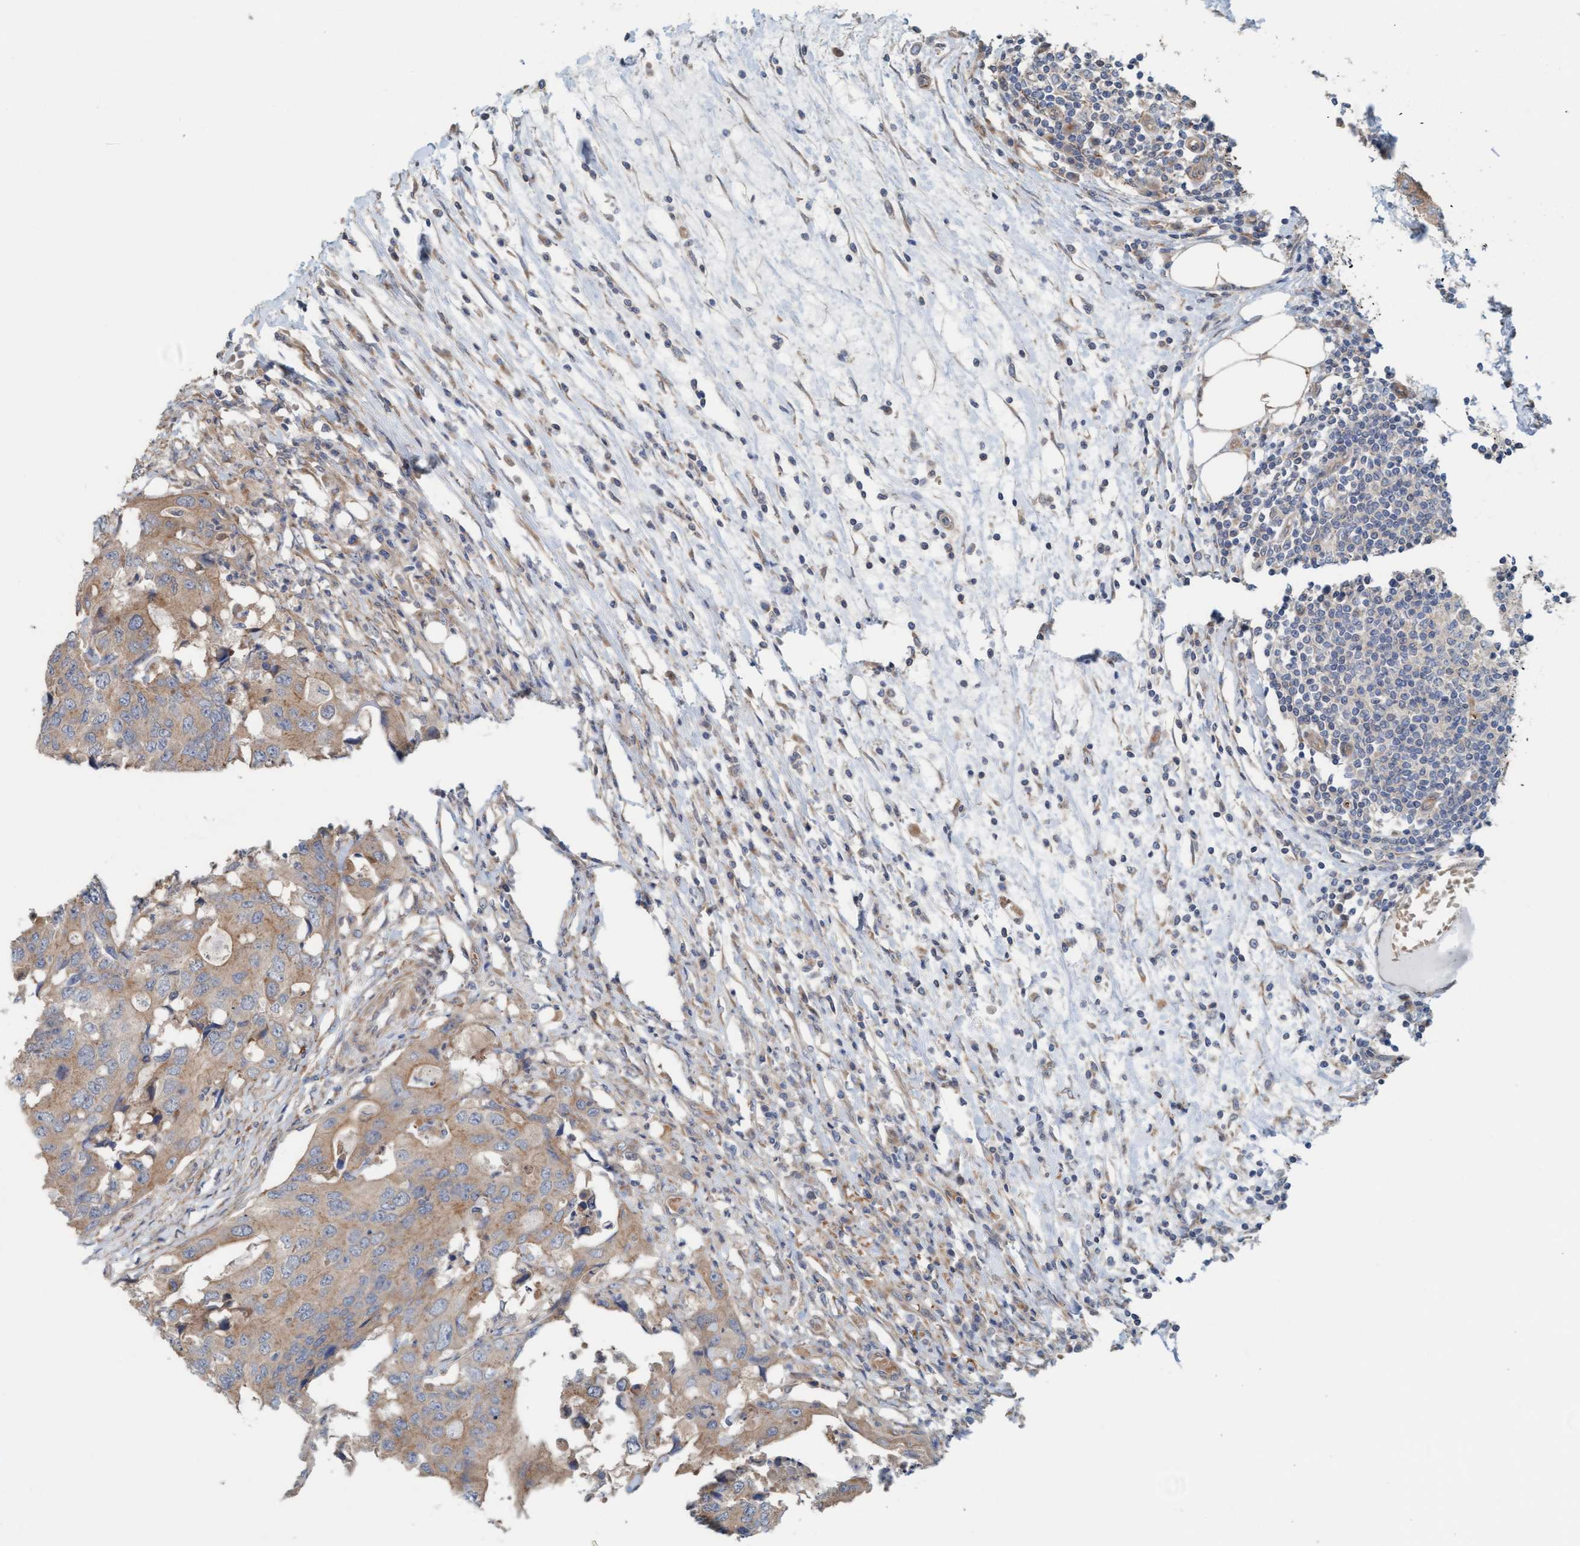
{"staining": {"intensity": "moderate", "quantity": ">75%", "location": "cytoplasmic/membranous"}, "tissue": "colorectal cancer", "cell_type": "Tumor cells", "image_type": "cancer", "snomed": [{"axis": "morphology", "description": "Adenocarcinoma, NOS"}, {"axis": "topography", "description": "Colon"}], "caption": "Colorectal cancer (adenocarcinoma) tissue demonstrates moderate cytoplasmic/membranous staining in about >75% of tumor cells The staining was performed using DAB (3,3'-diaminobenzidine), with brown indicating positive protein expression. Nuclei are stained blue with hematoxylin.", "gene": "UBAP1", "patient": {"sex": "male", "age": 71}}